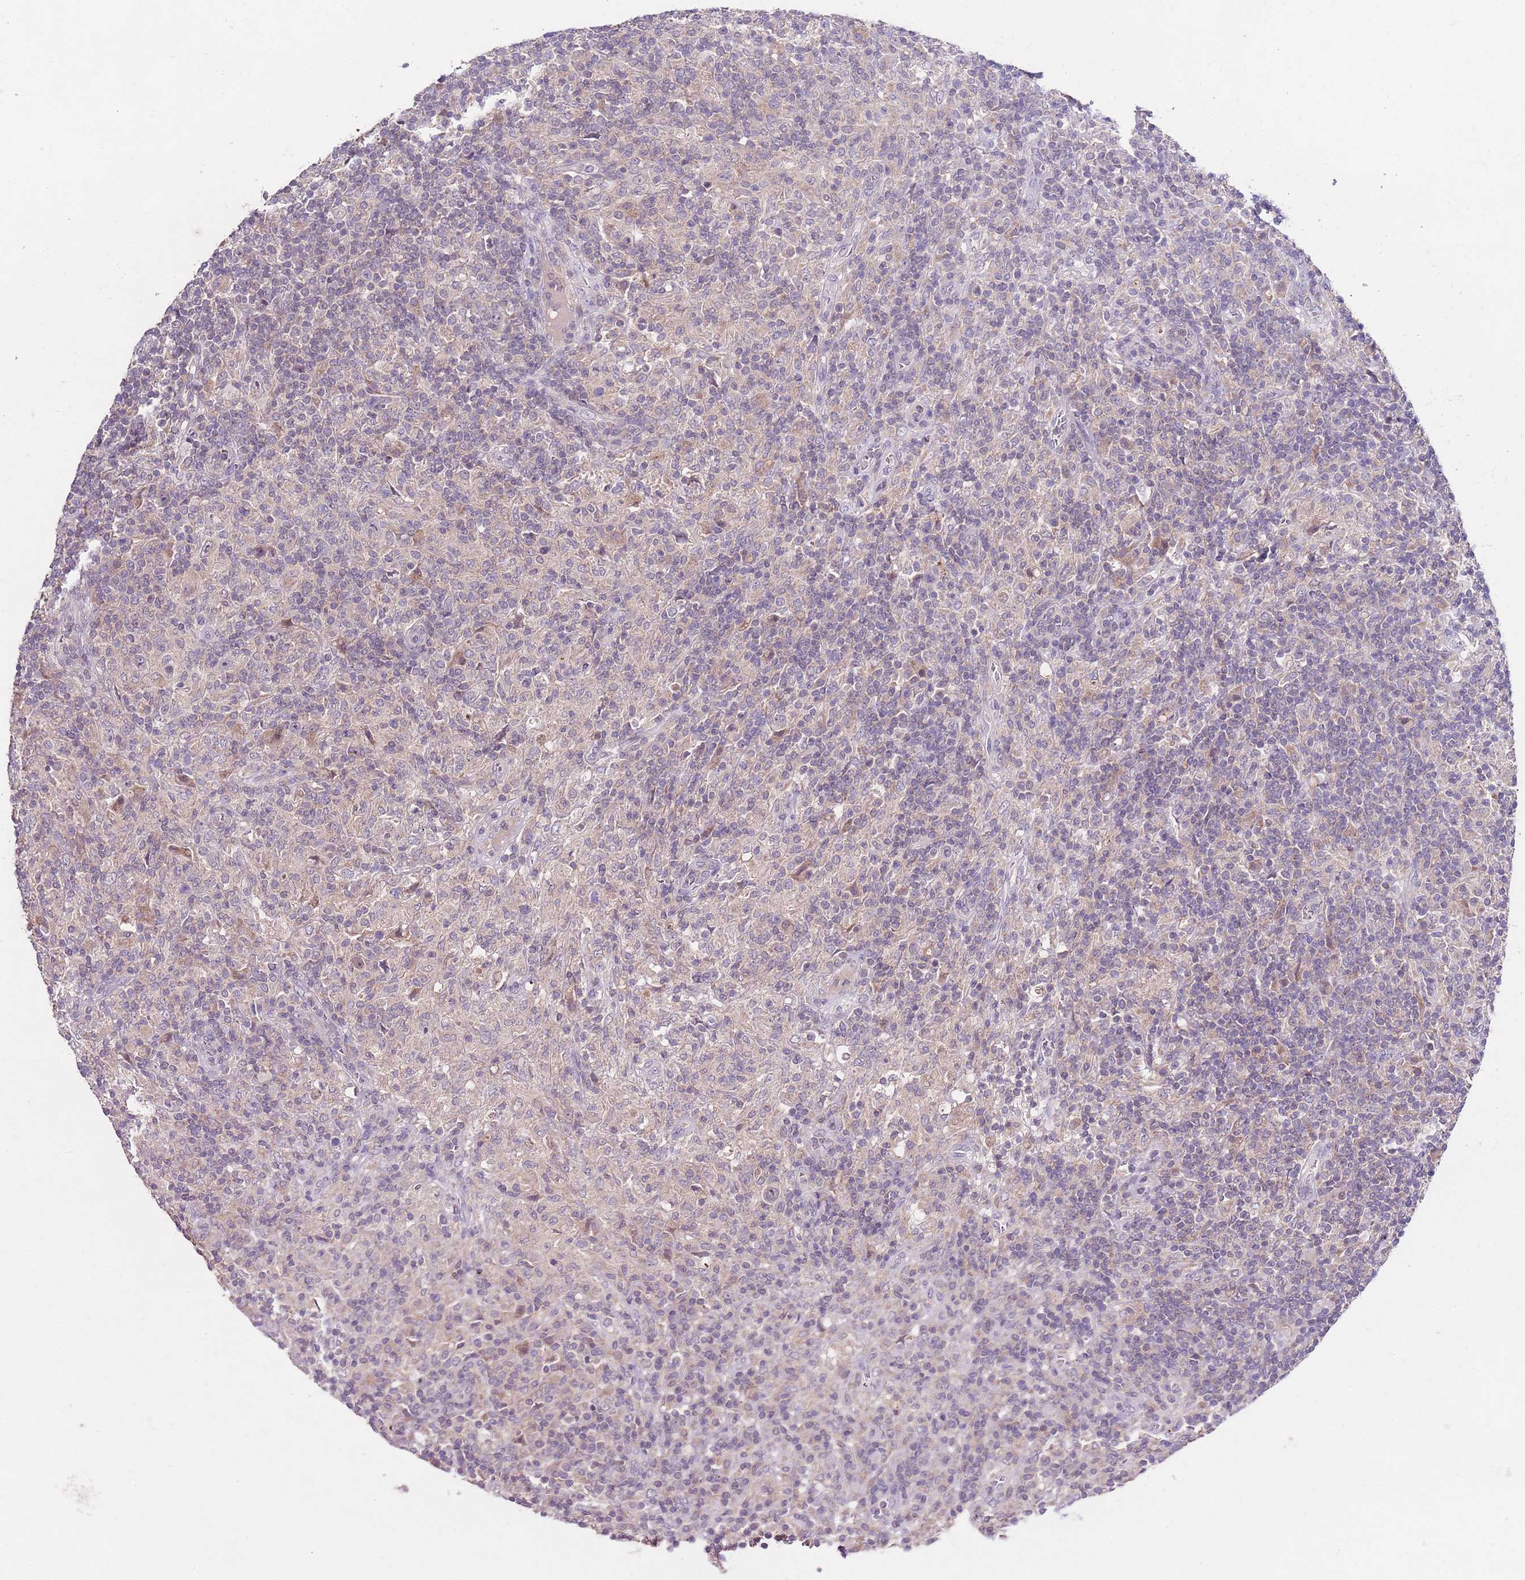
{"staining": {"intensity": "negative", "quantity": "none", "location": "none"}, "tissue": "lymphoma", "cell_type": "Tumor cells", "image_type": "cancer", "snomed": [{"axis": "morphology", "description": "Hodgkin's disease, NOS"}, {"axis": "topography", "description": "Lymph node"}], "caption": "Immunohistochemical staining of lymphoma shows no significant positivity in tumor cells.", "gene": "NRDE2", "patient": {"sex": "male", "age": 70}}